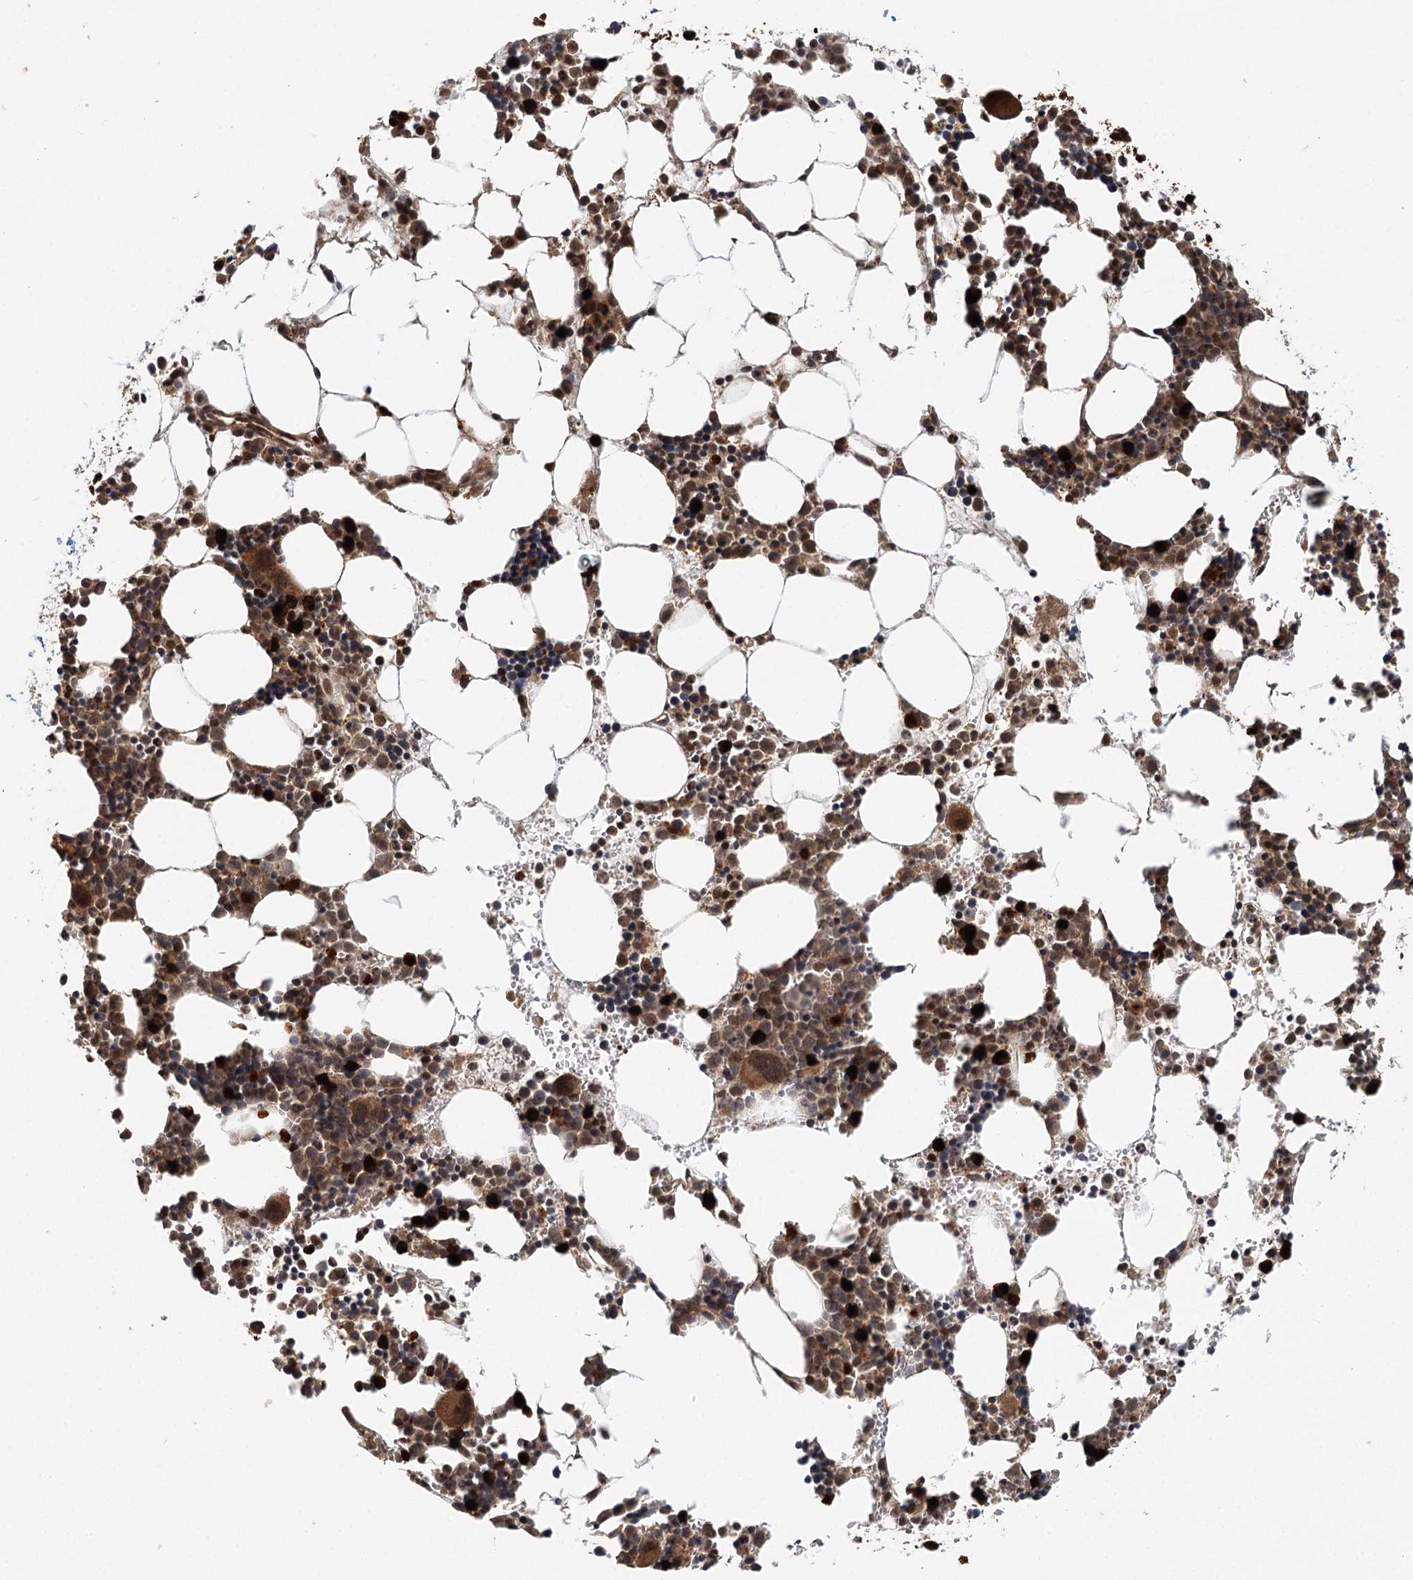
{"staining": {"intensity": "strong", "quantity": ">75%", "location": "cytoplasmic/membranous,nuclear"}, "tissue": "bone marrow", "cell_type": "Hematopoietic cells", "image_type": "normal", "snomed": [{"axis": "morphology", "description": "Normal tissue, NOS"}, {"axis": "topography", "description": "Bone marrow"}], "caption": "Immunohistochemical staining of unremarkable human bone marrow displays strong cytoplasmic/membranous,nuclear protein staining in approximately >75% of hematopoietic cells.", "gene": "N6AMT1", "patient": {"sex": "female", "age": 89}}